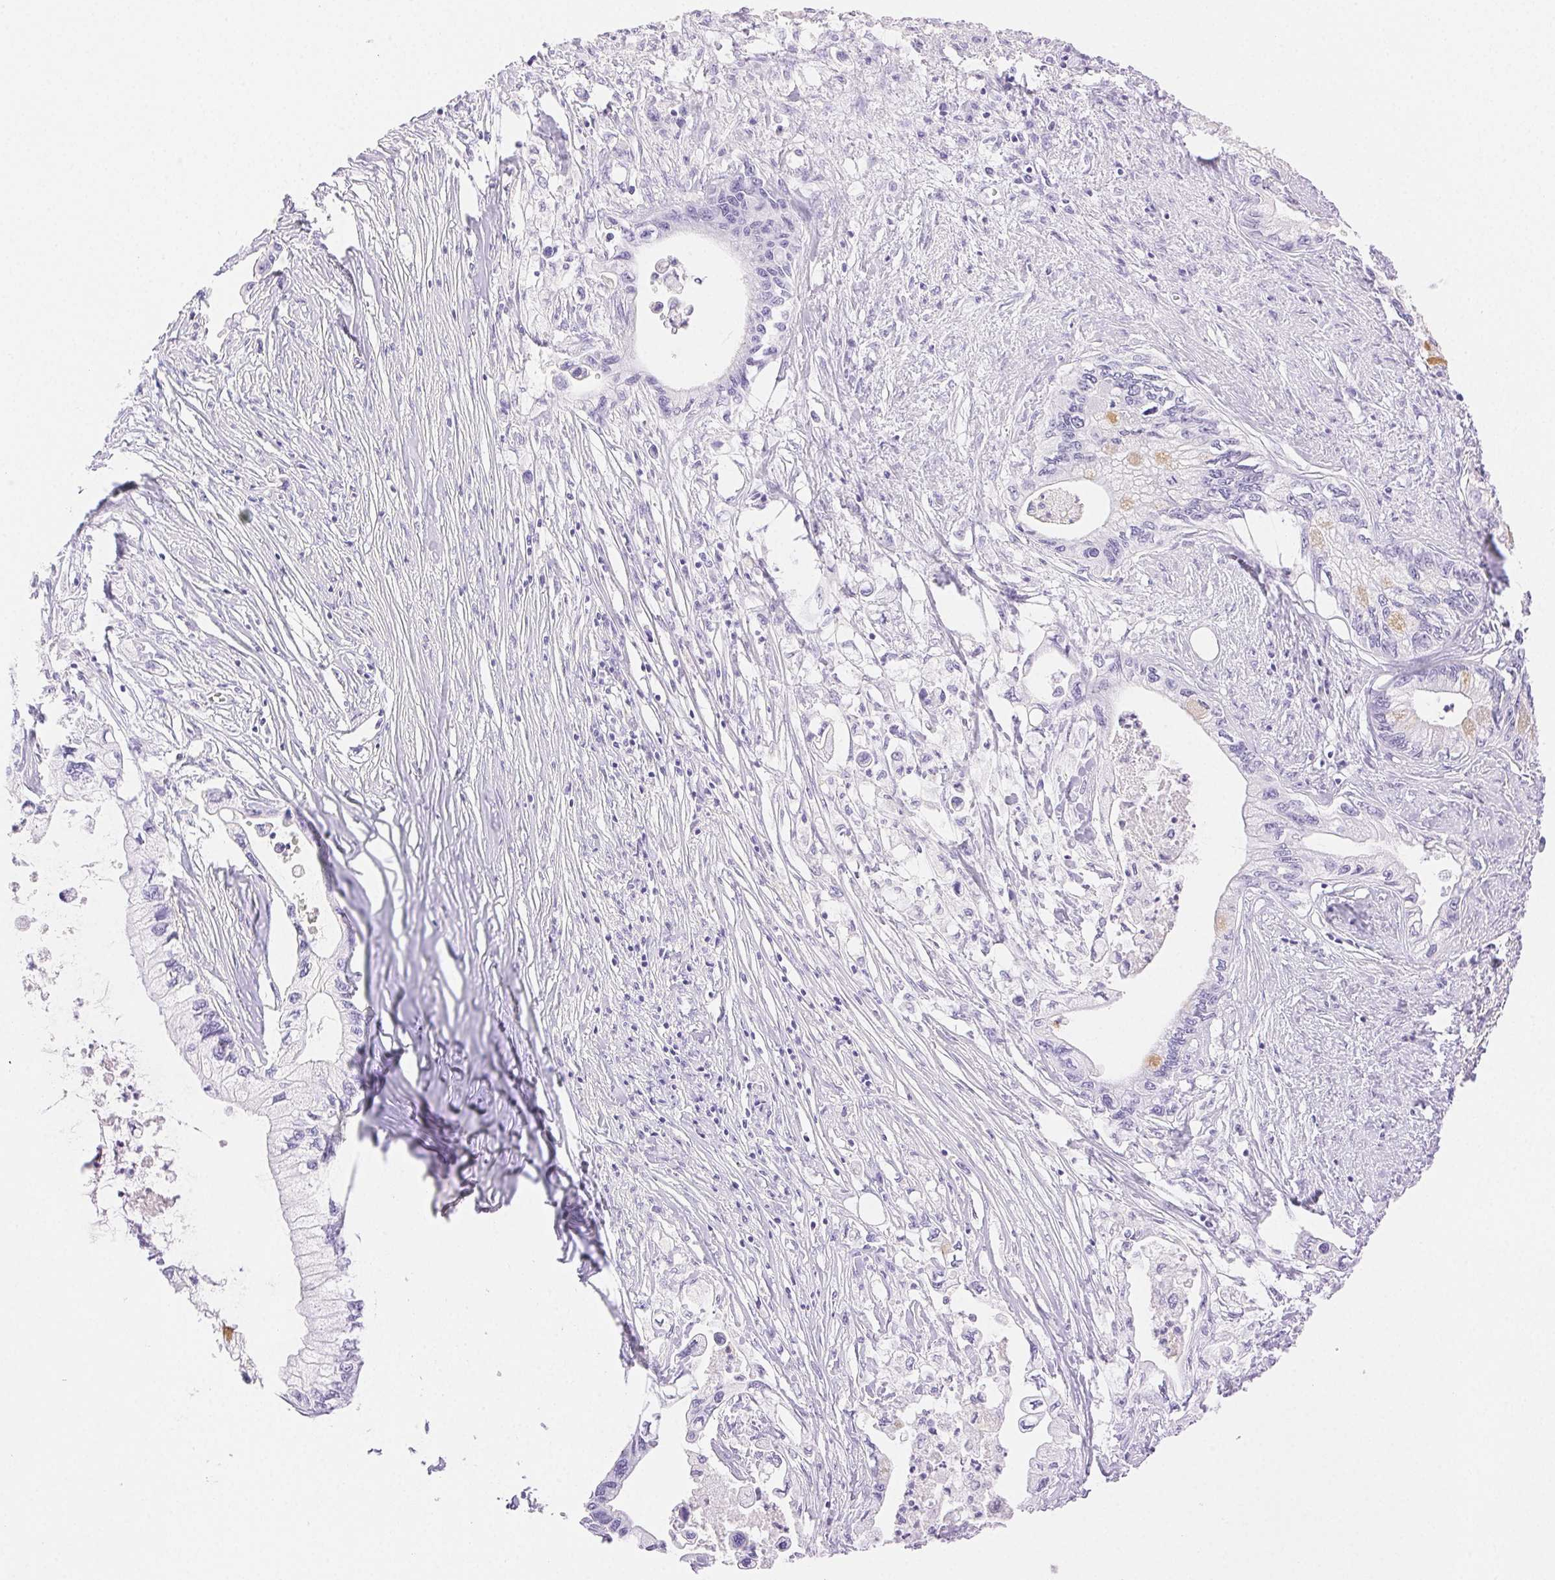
{"staining": {"intensity": "negative", "quantity": "none", "location": "none"}, "tissue": "pancreatic cancer", "cell_type": "Tumor cells", "image_type": "cancer", "snomed": [{"axis": "morphology", "description": "Adenocarcinoma, NOS"}, {"axis": "topography", "description": "Pancreas"}], "caption": "Pancreatic cancer (adenocarcinoma) stained for a protein using IHC exhibits no staining tumor cells.", "gene": "SPACA4", "patient": {"sex": "male", "age": 61}}